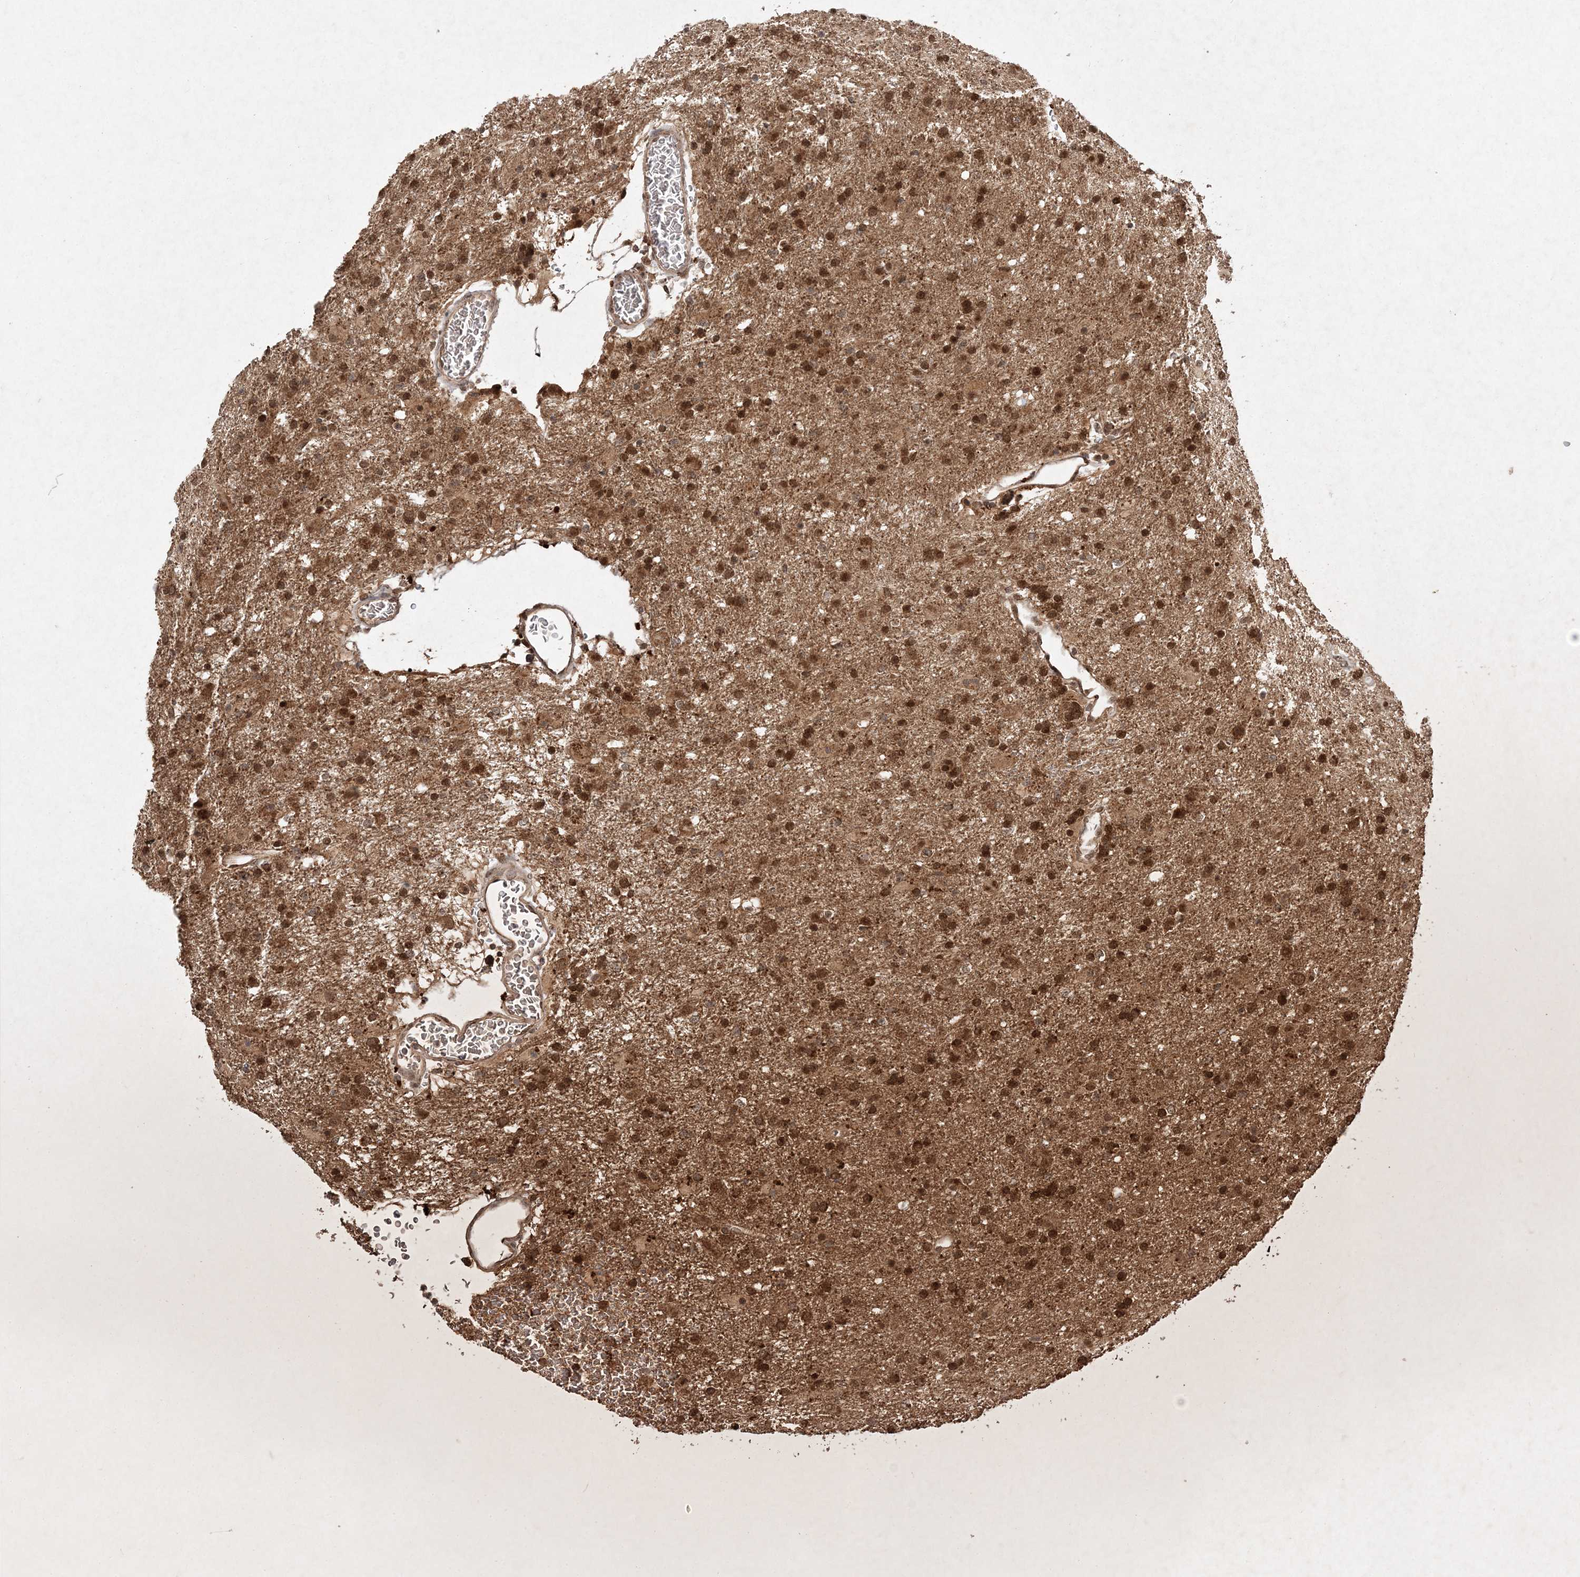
{"staining": {"intensity": "moderate", "quantity": ">75%", "location": "nuclear"}, "tissue": "glioma", "cell_type": "Tumor cells", "image_type": "cancer", "snomed": [{"axis": "morphology", "description": "Glioma, malignant, Low grade"}, {"axis": "topography", "description": "Brain"}], "caption": "A brown stain highlights moderate nuclear positivity of a protein in human glioma tumor cells.", "gene": "NIF3L1", "patient": {"sex": "male", "age": 65}}